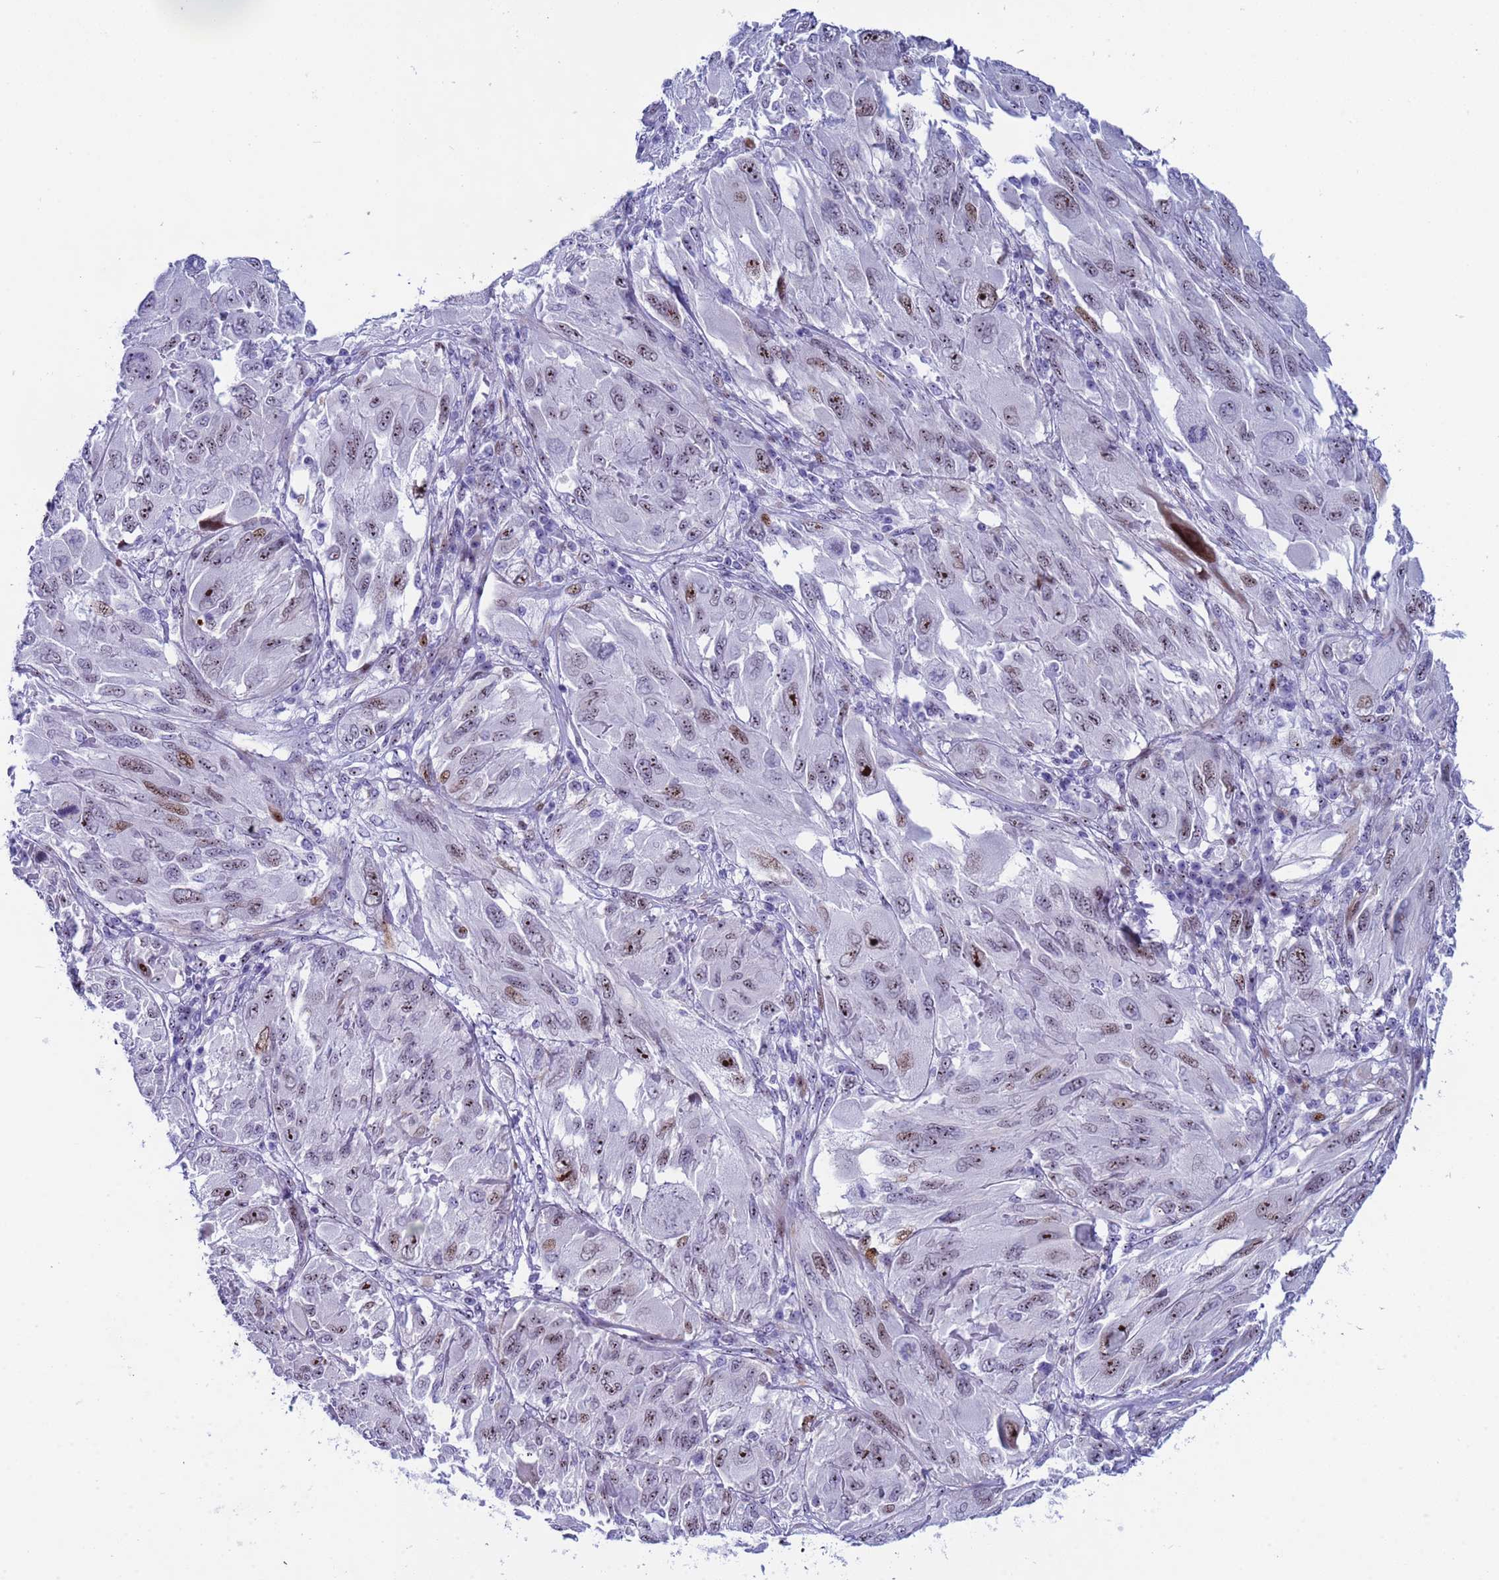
{"staining": {"intensity": "moderate", "quantity": "<25%", "location": "nuclear"}, "tissue": "melanoma", "cell_type": "Tumor cells", "image_type": "cancer", "snomed": [{"axis": "morphology", "description": "Malignant melanoma, NOS"}, {"axis": "topography", "description": "Skin"}], "caption": "Tumor cells exhibit moderate nuclear positivity in about <25% of cells in melanoma.", "gene": "POP5", "patient": {"sex": "female", "age": 91}}